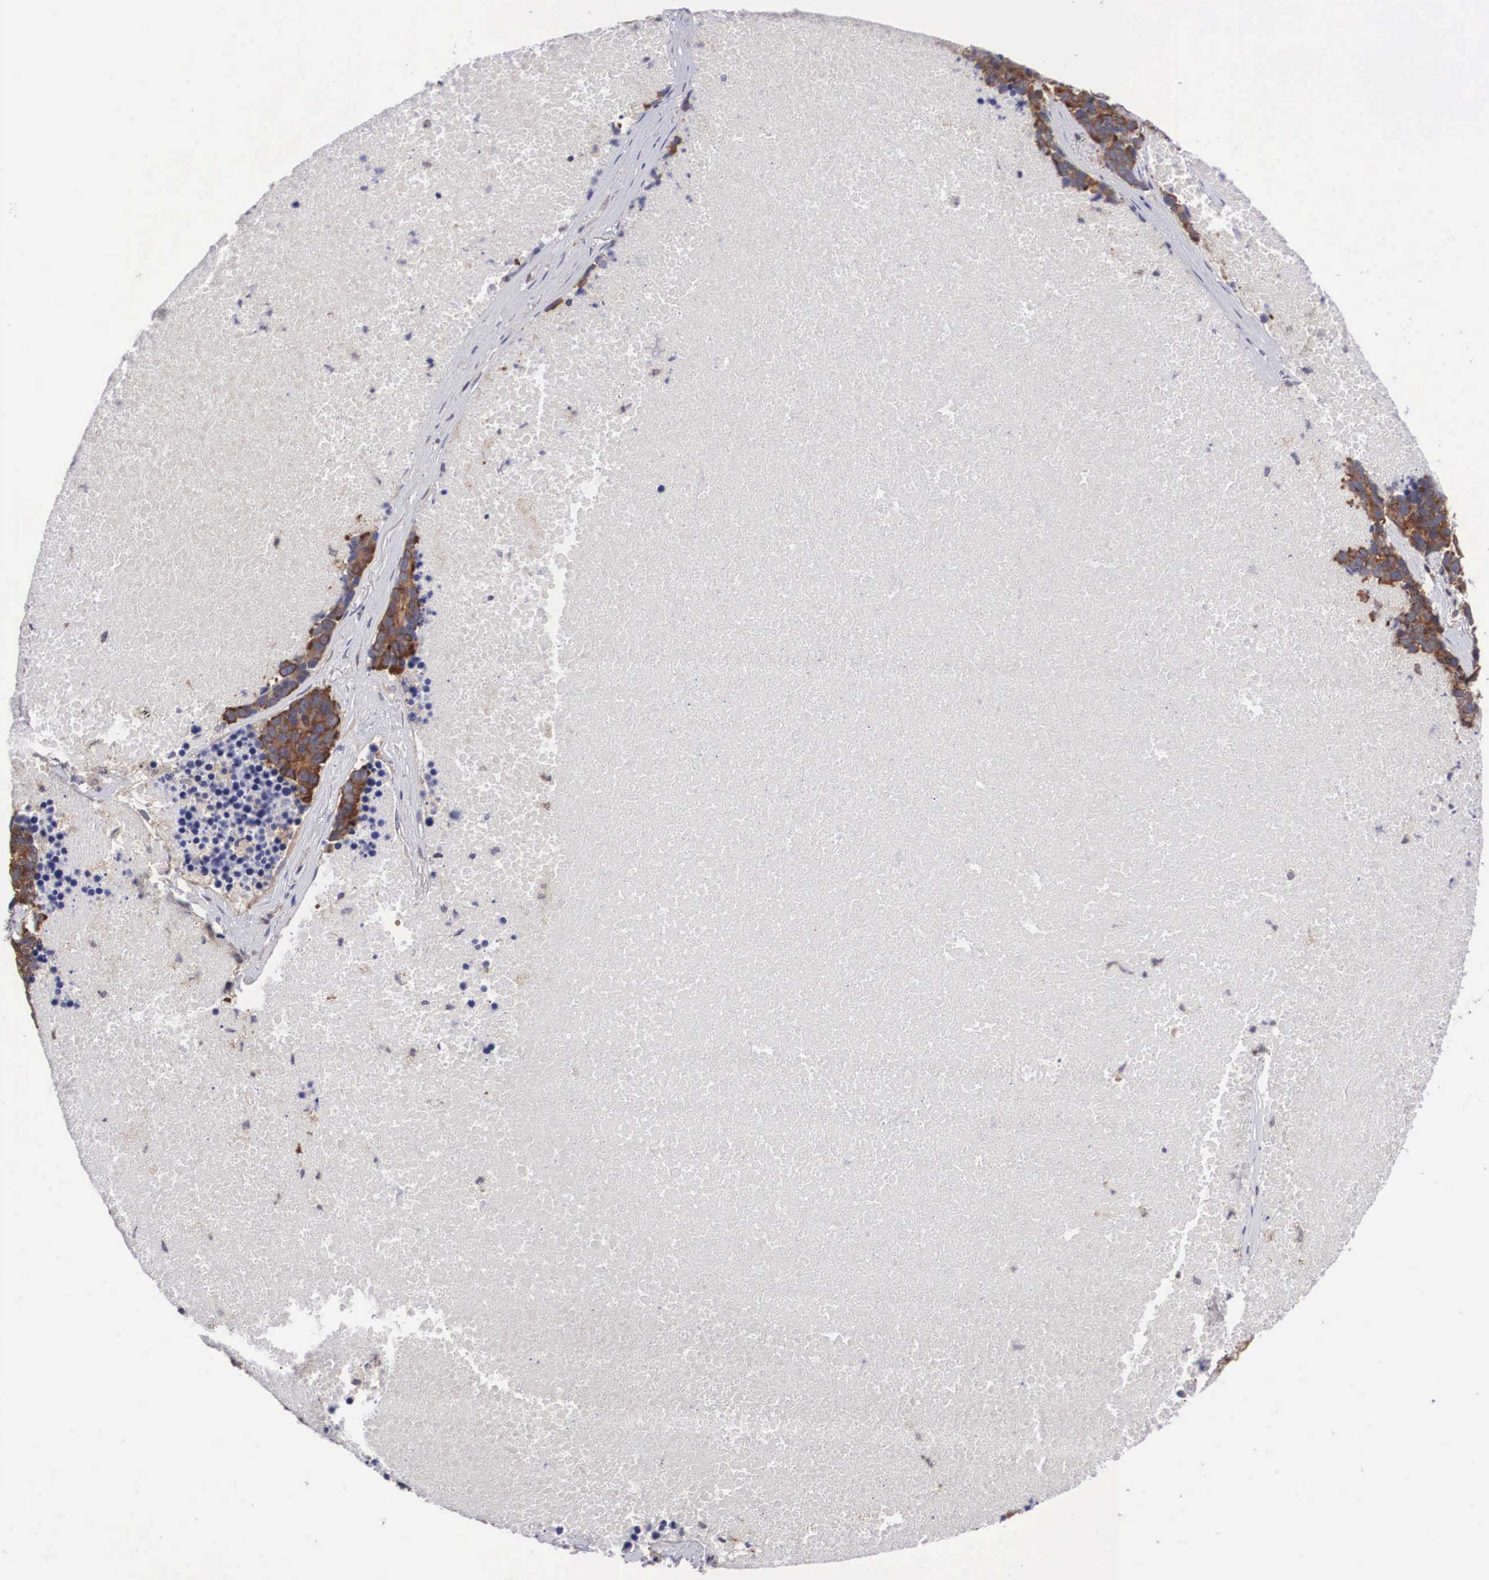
{"staining": {"intensity": "moderate", "quantity": ">75%", "location": "cytoplasmic/membranous"}, "tissue": "lung cancer", "cell_type": "Tumor cells", "image_type": "cancer", "snomed": [{"axis": "morphology", "description": "Neoplasm, malignant, NOS"}, {"axis": "topography", "description": "Lung"}], "caption": "Protein expression analysis of human lung malignant neoplasm reveals moderate cytoplasmic/membranous staining in approximately >75% of tumor cells.", "gene": "GRIPAP1", "patient": {"sex": "female", "age": 75}}